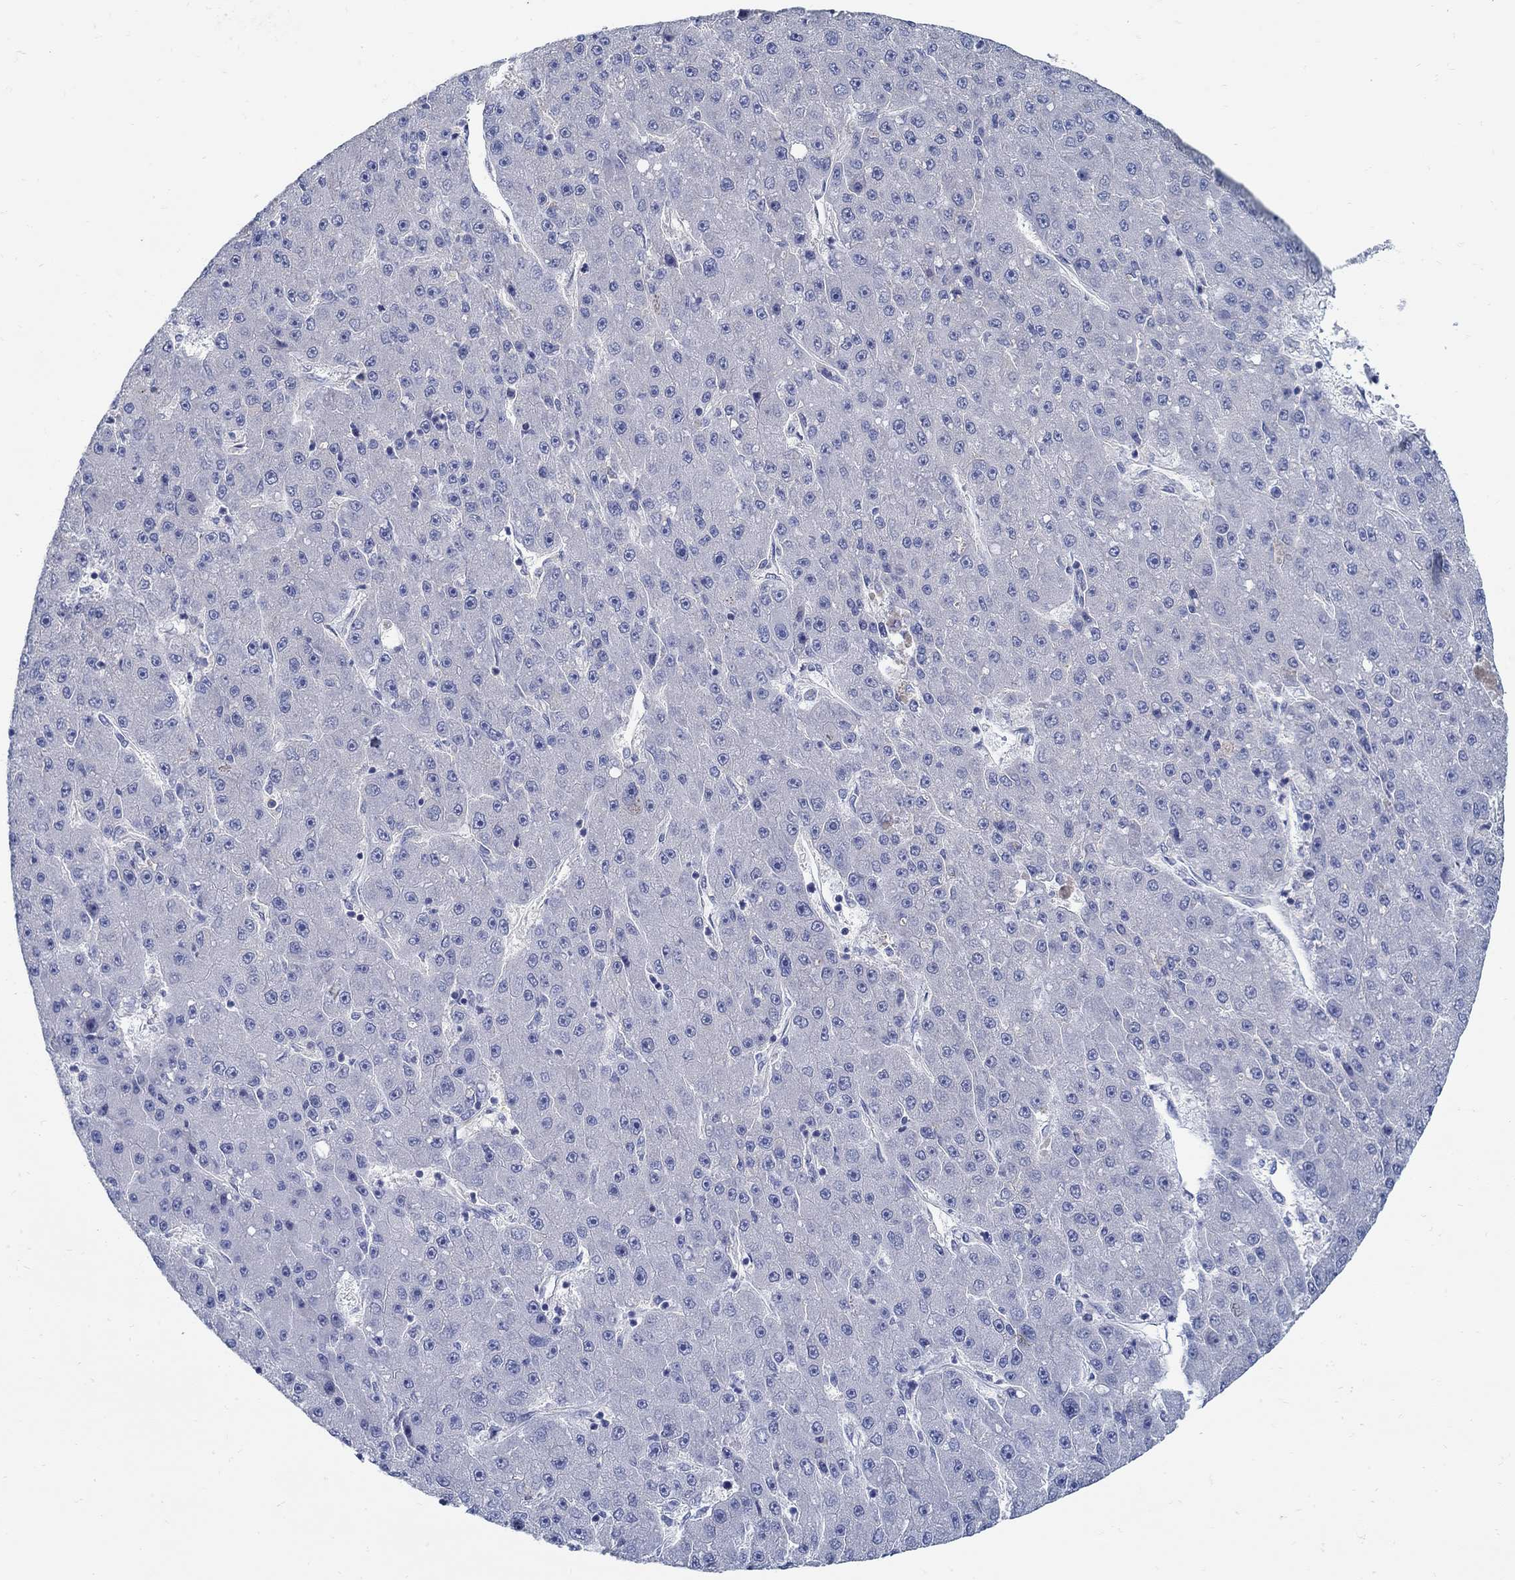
{"staining": {"intensity": "negative", "quantity": "none", "location": "none"}, "tissue": "liver cancer", "cell_type": "Tumor cells", "image_type": "cancer", "snomed": [{"axis": "morphology", "description": "Carcinoma, Hepatocellular, NOS"}, {"axis": "topography", "description": "Liver"}], "caption": "Immunohistochemical staining of liver hepatocellular carcinoma displays no significant positivity in tumor cells.", "gene": "PCDH11X", "patient": {"sex": "male", "age": 67}}